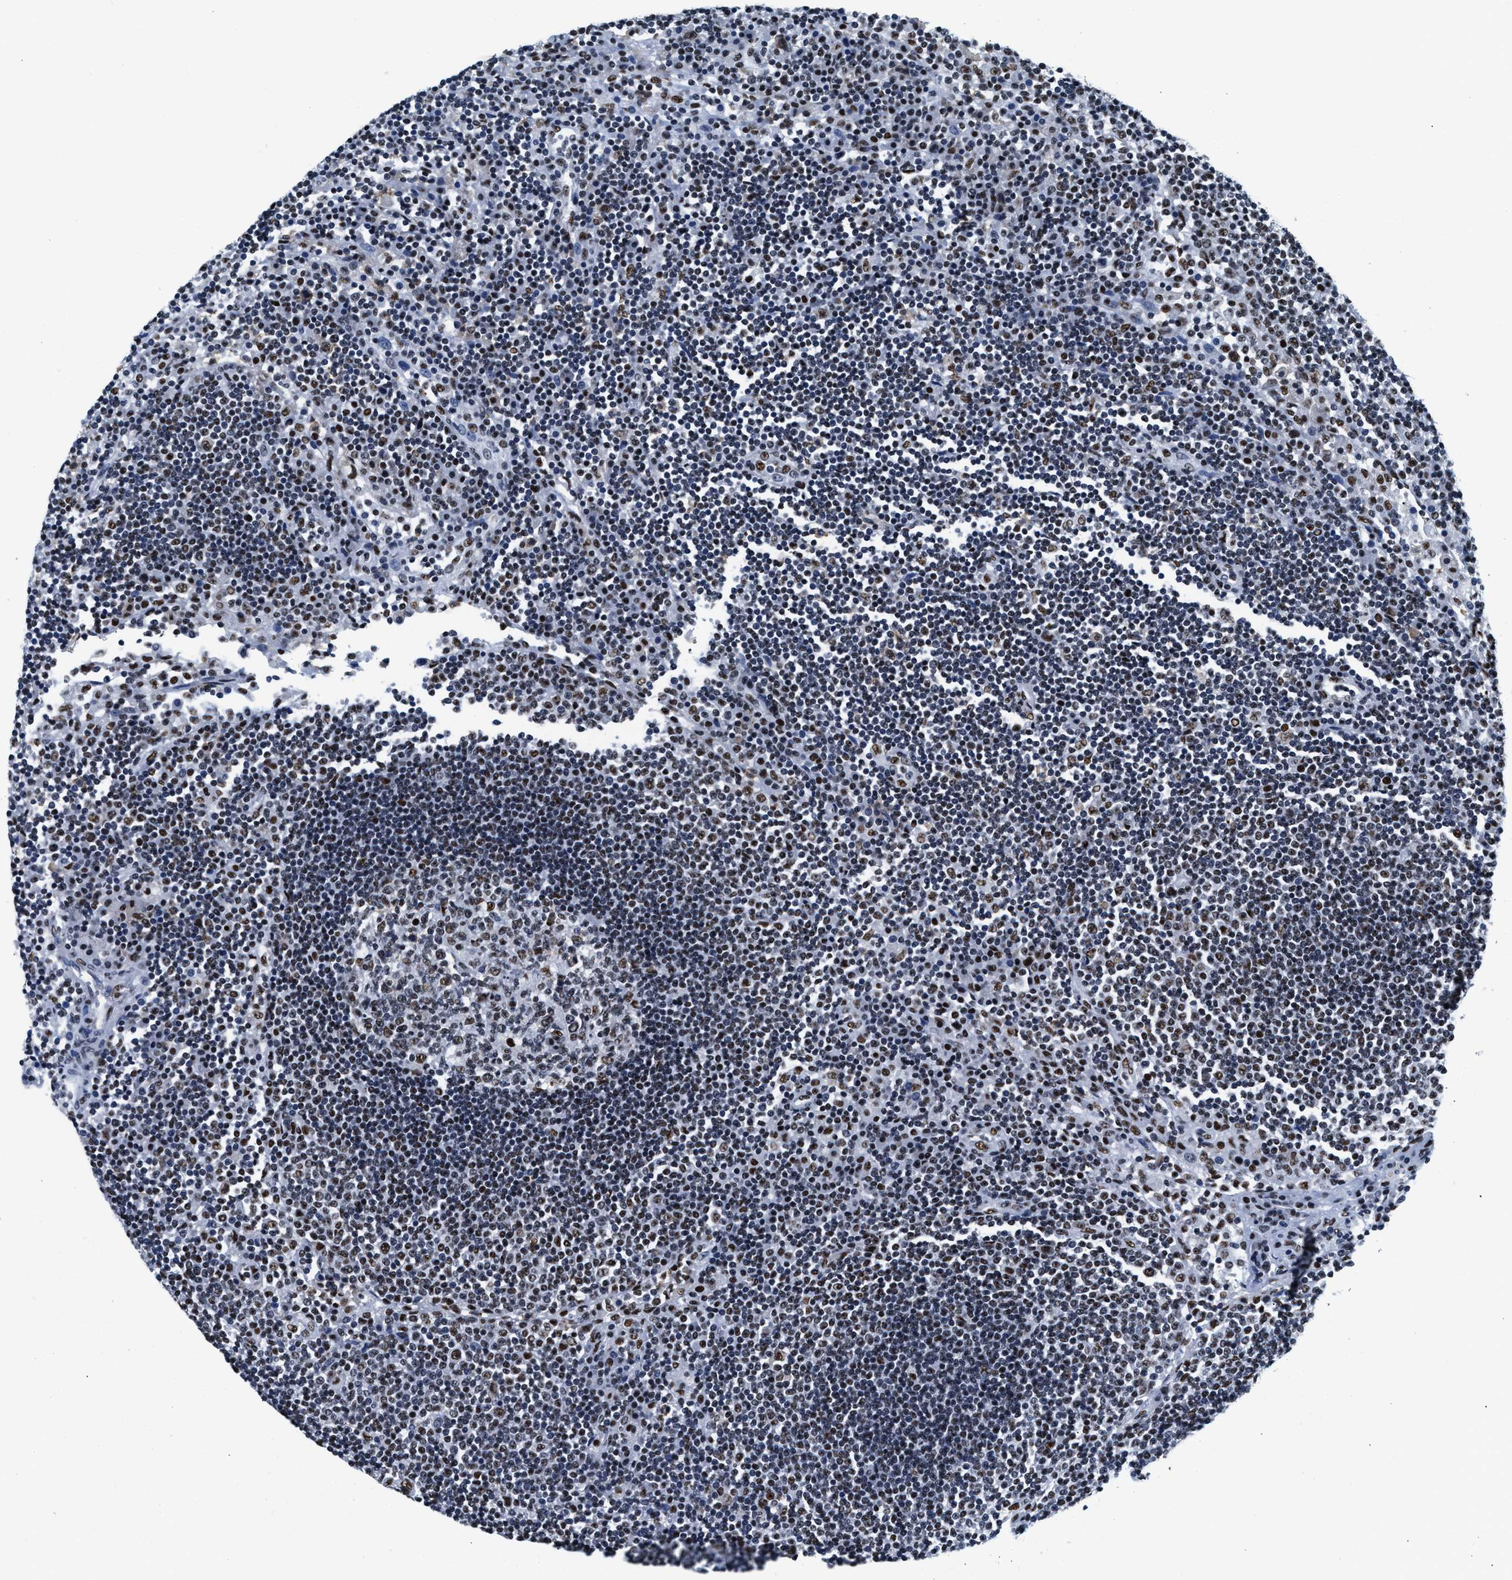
{"staining": {"intensity": "moderate", "quantity": "25%-75%", "location": "nuclear"}, "tissue": "lymph node", "cell_type": "Germinal center cells", "image_type": "normal", "snomed": [{"axis": "morphology", "description": "Normal tissue, NOS"}, {"axis": "topography", "description": "Lymph node"}], "caption": "Immunohistochemistry (DAB) staining of normal human lymph node reveals moderate nuclear protein positivity in about 25%-75% of germinal center cells. The protein of interest is shown in brown color, while the nuclei are stained blue.", "gene": "RAD50", "patient": {"sex": "female", "age": 53}}